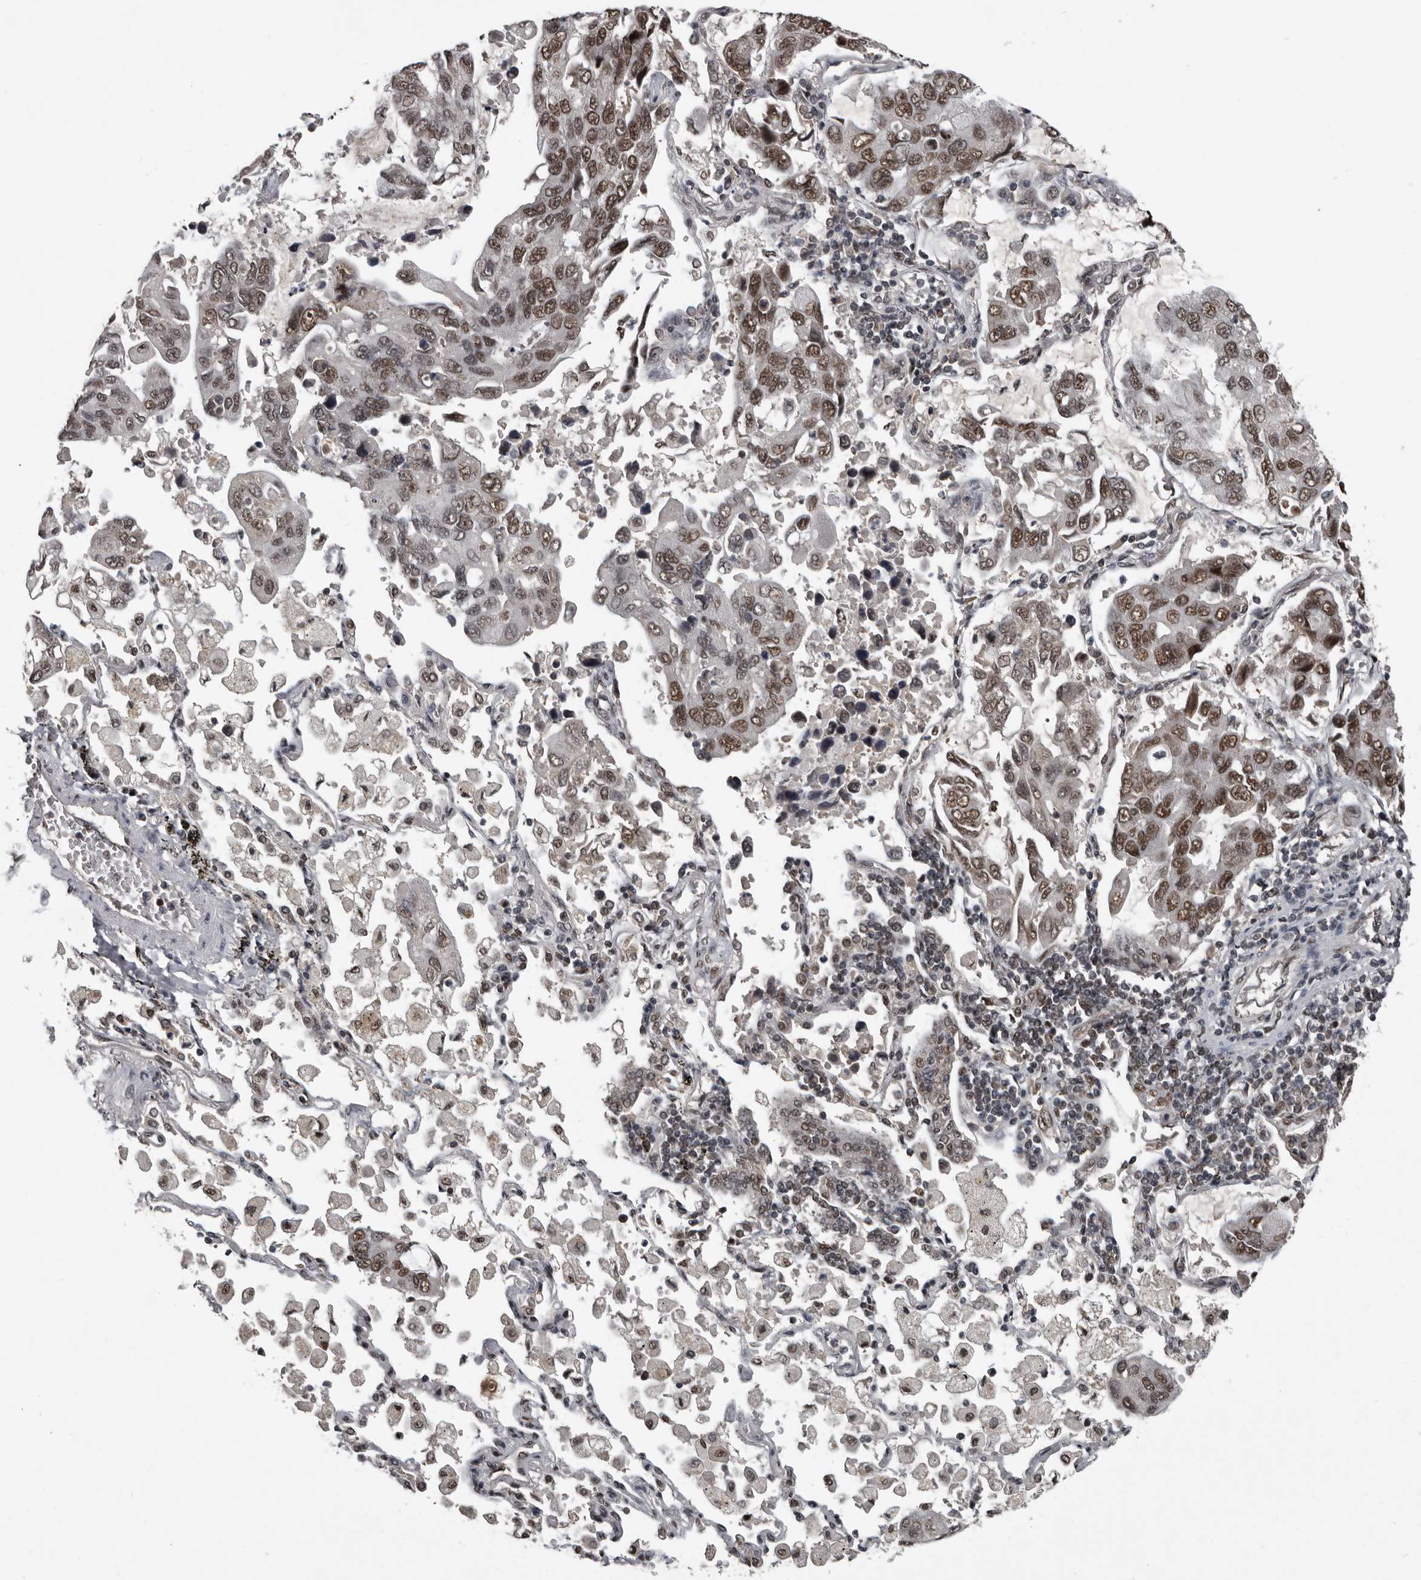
{"staining": {"intensity": "moderate", "quantity": ">75%", "location": "nuclear"}, "tissue": "lung cancer", "cell_type": "Tumor cells", "image_type": "cancer", "snomed": [{"axis": "morphology", "description": "Adenocarcinoma, NOS"}, {"axis": "topography", "description": "Lung"}], "caption": "There is medium levels of moderate nuclear expression in tumor cells of adenocarcinoma (lung), as demonstrated by immunohistochemical staining (brown color).", "gene": "CHD1L", "patient": {"sex": "male", "age": 64}}